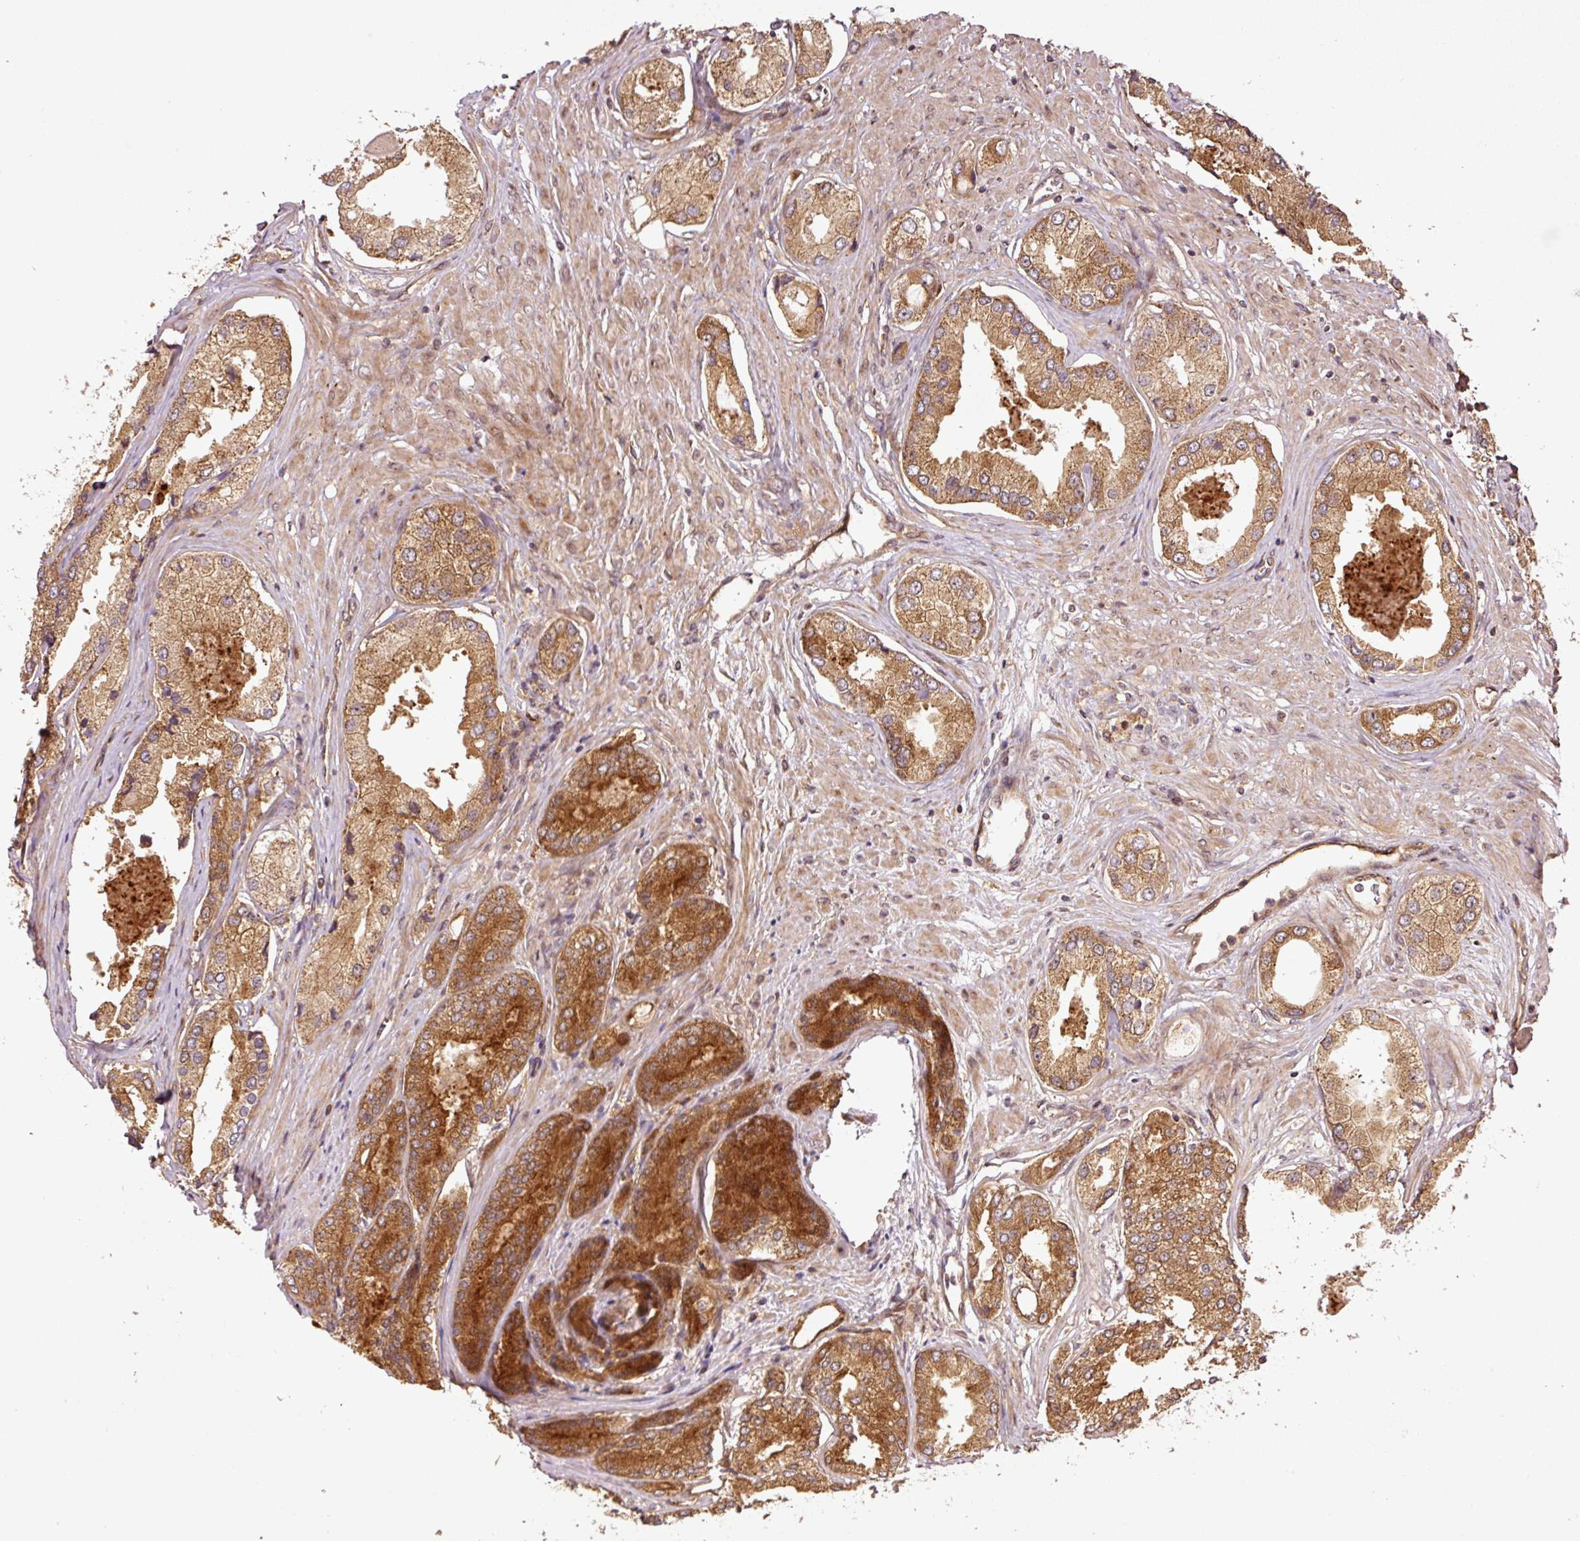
{"staining": {"intensity": "strong", "quantity": ">75%", "location": "cytoplasmic/membranous"}, "tissue": "prostate cancer", "cell_type": "Tumor cells", "image_type": "cancer", "snomed": [{"axis": "morphology", "description": "Adenocarcinoma, Low grade"}, {"axis": "topography", "description": "Prostate"}], "caption": "Immunohistochemical staining of prostate cancer reveals high levels of strong cytoplasmic/membranous protein staining in about >75% of tumor cells. (DAB (3,3'-diaminobenzidine) IHC with brightfield microscopy, high magnification).", "gene": "OXER1", "patient": {"sex": "male", "age": 68}}